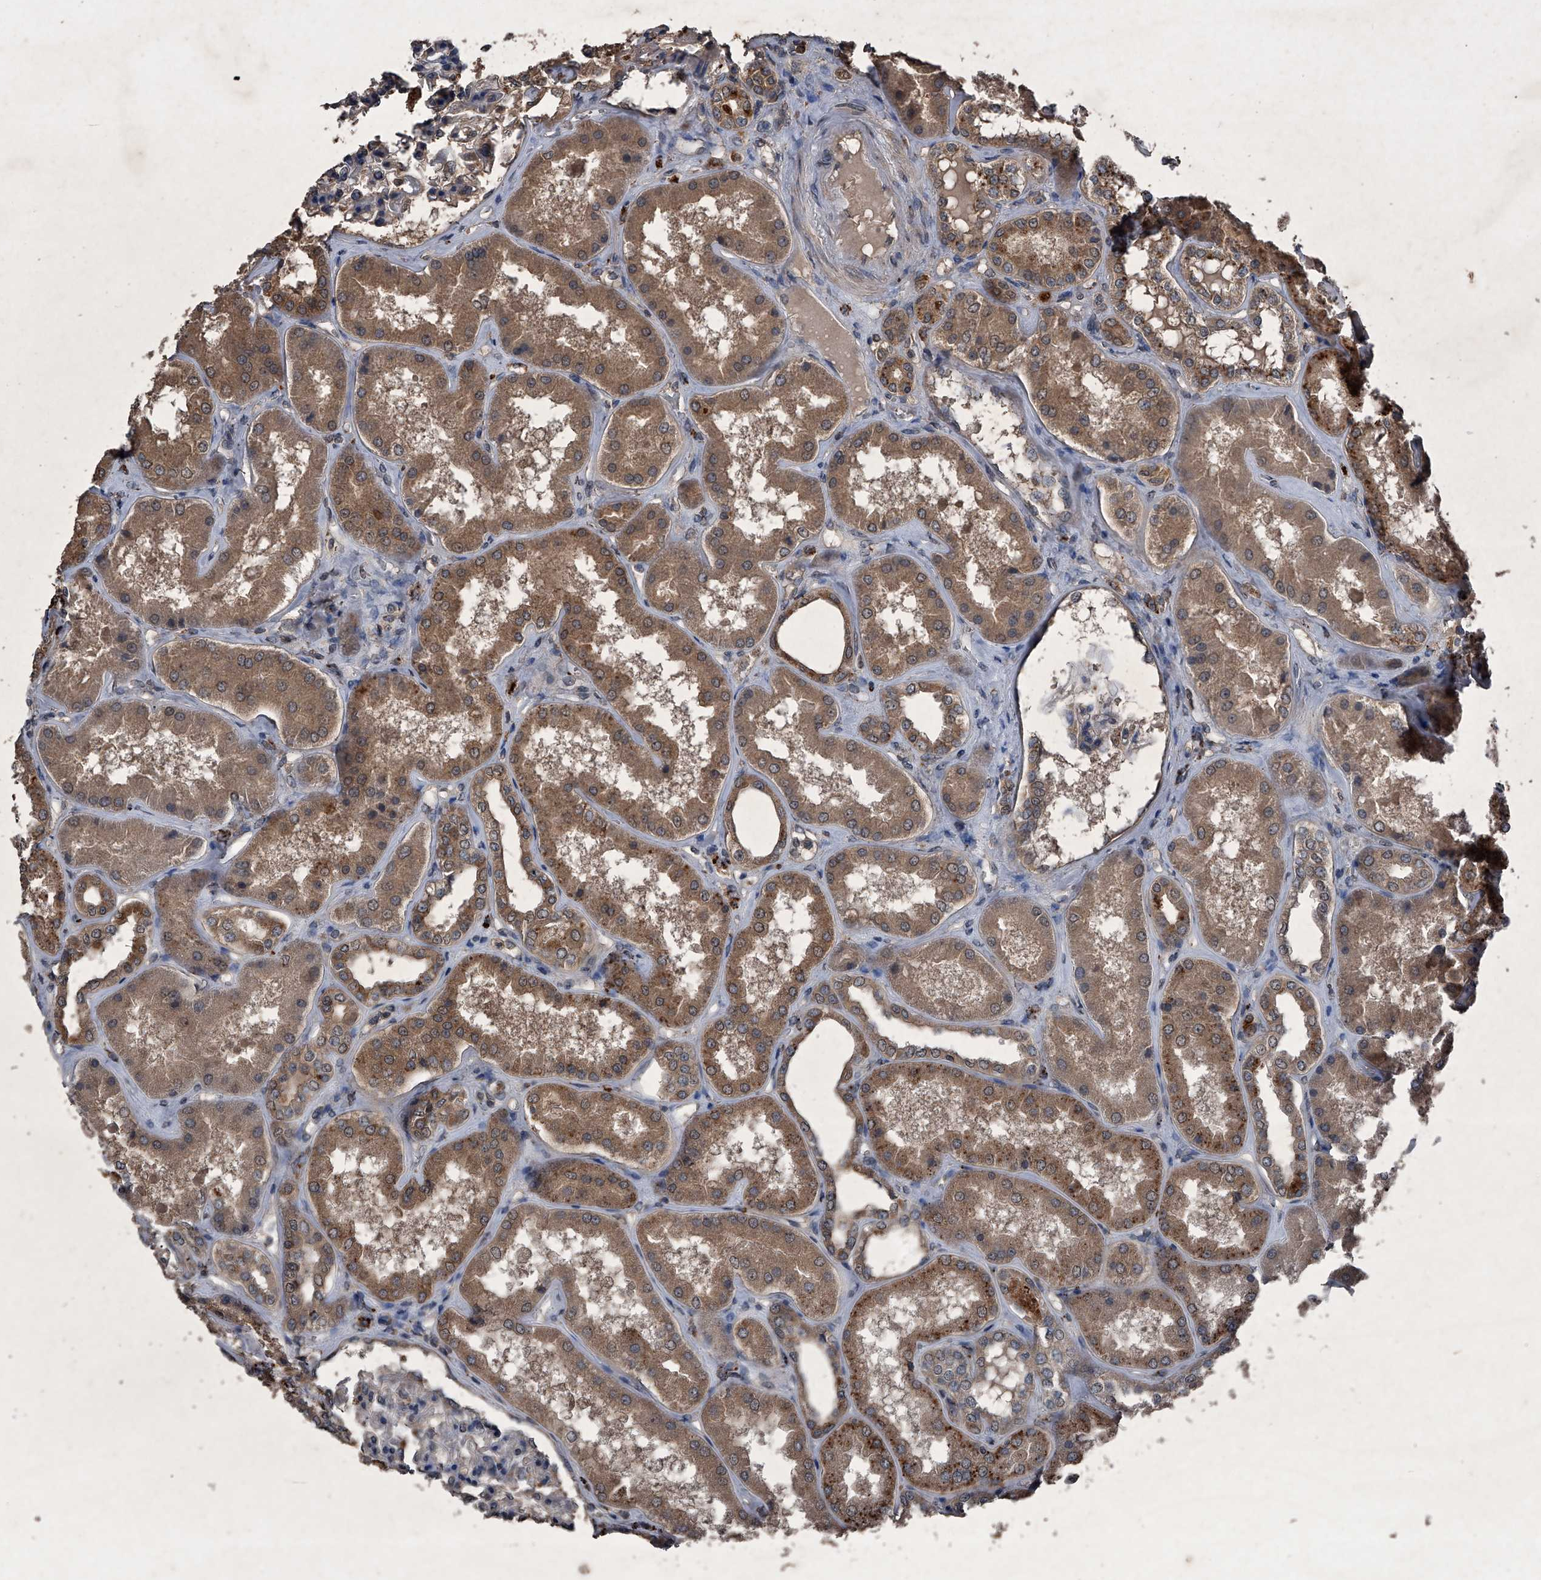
{"staining": {"intensity": "negative", "quantity": "none", "location": "none"}, "tissue": "kidney", "cell_type": "Cells in glomeruli", "image_type": "normal", "snomed": [{"axis": "morphology", "description": "Normal tissue, NOS"}, {"axis": "topography", "description": "Kidney"}], "caption": "Cells in glomeruli are negative for protein expression in normal human kidney. (IHC, brightfield microscopy, high magnification).", "gene": "MAPKAP1", "patient": {"sex": "female", "age": 56}}